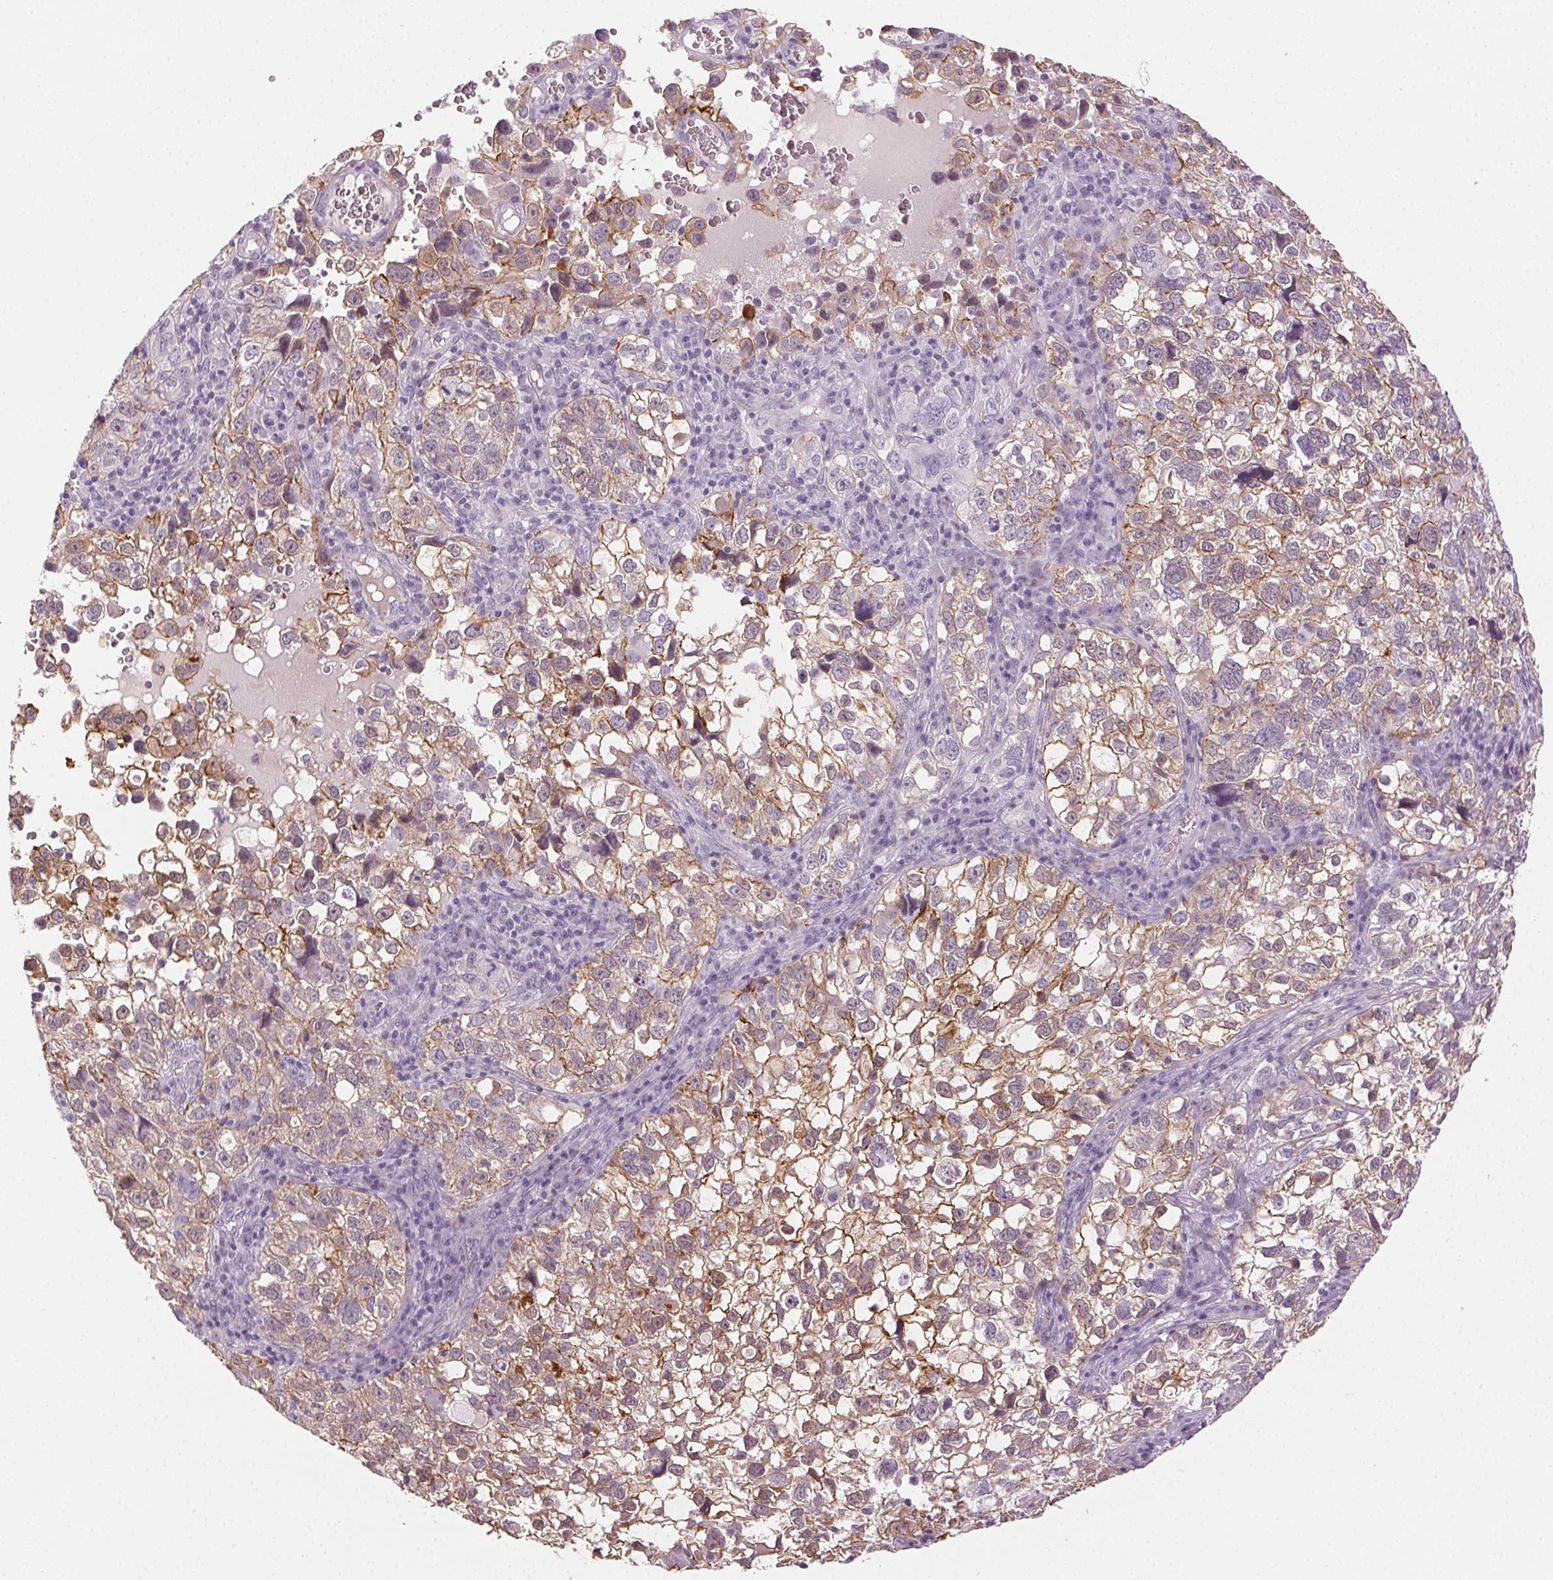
{"staining": {"intensity": "moderate", "quantity": "25%-75%", "location": "cytoplasmic/membranous"}, "tissue": "cervical cancer", "cell_type": "Tumor cells", "image_type": "cancer", "snomed": [{"axis": "morphology", "description": "Squamous cell carcinoma, NOS"}, {"axis": "topography", "description": "Cervix"}], "caption": "An immunohistochemistry (IHC) micrograph of tumor tissue is shown. Protein staining in brown labels moderate cytoplasmic/membranous positivity in squamous cell carcinoma (cervical) within tumor cells.", "gene": "AIF1L", "patient": {"sex": "female", "age": 55}}